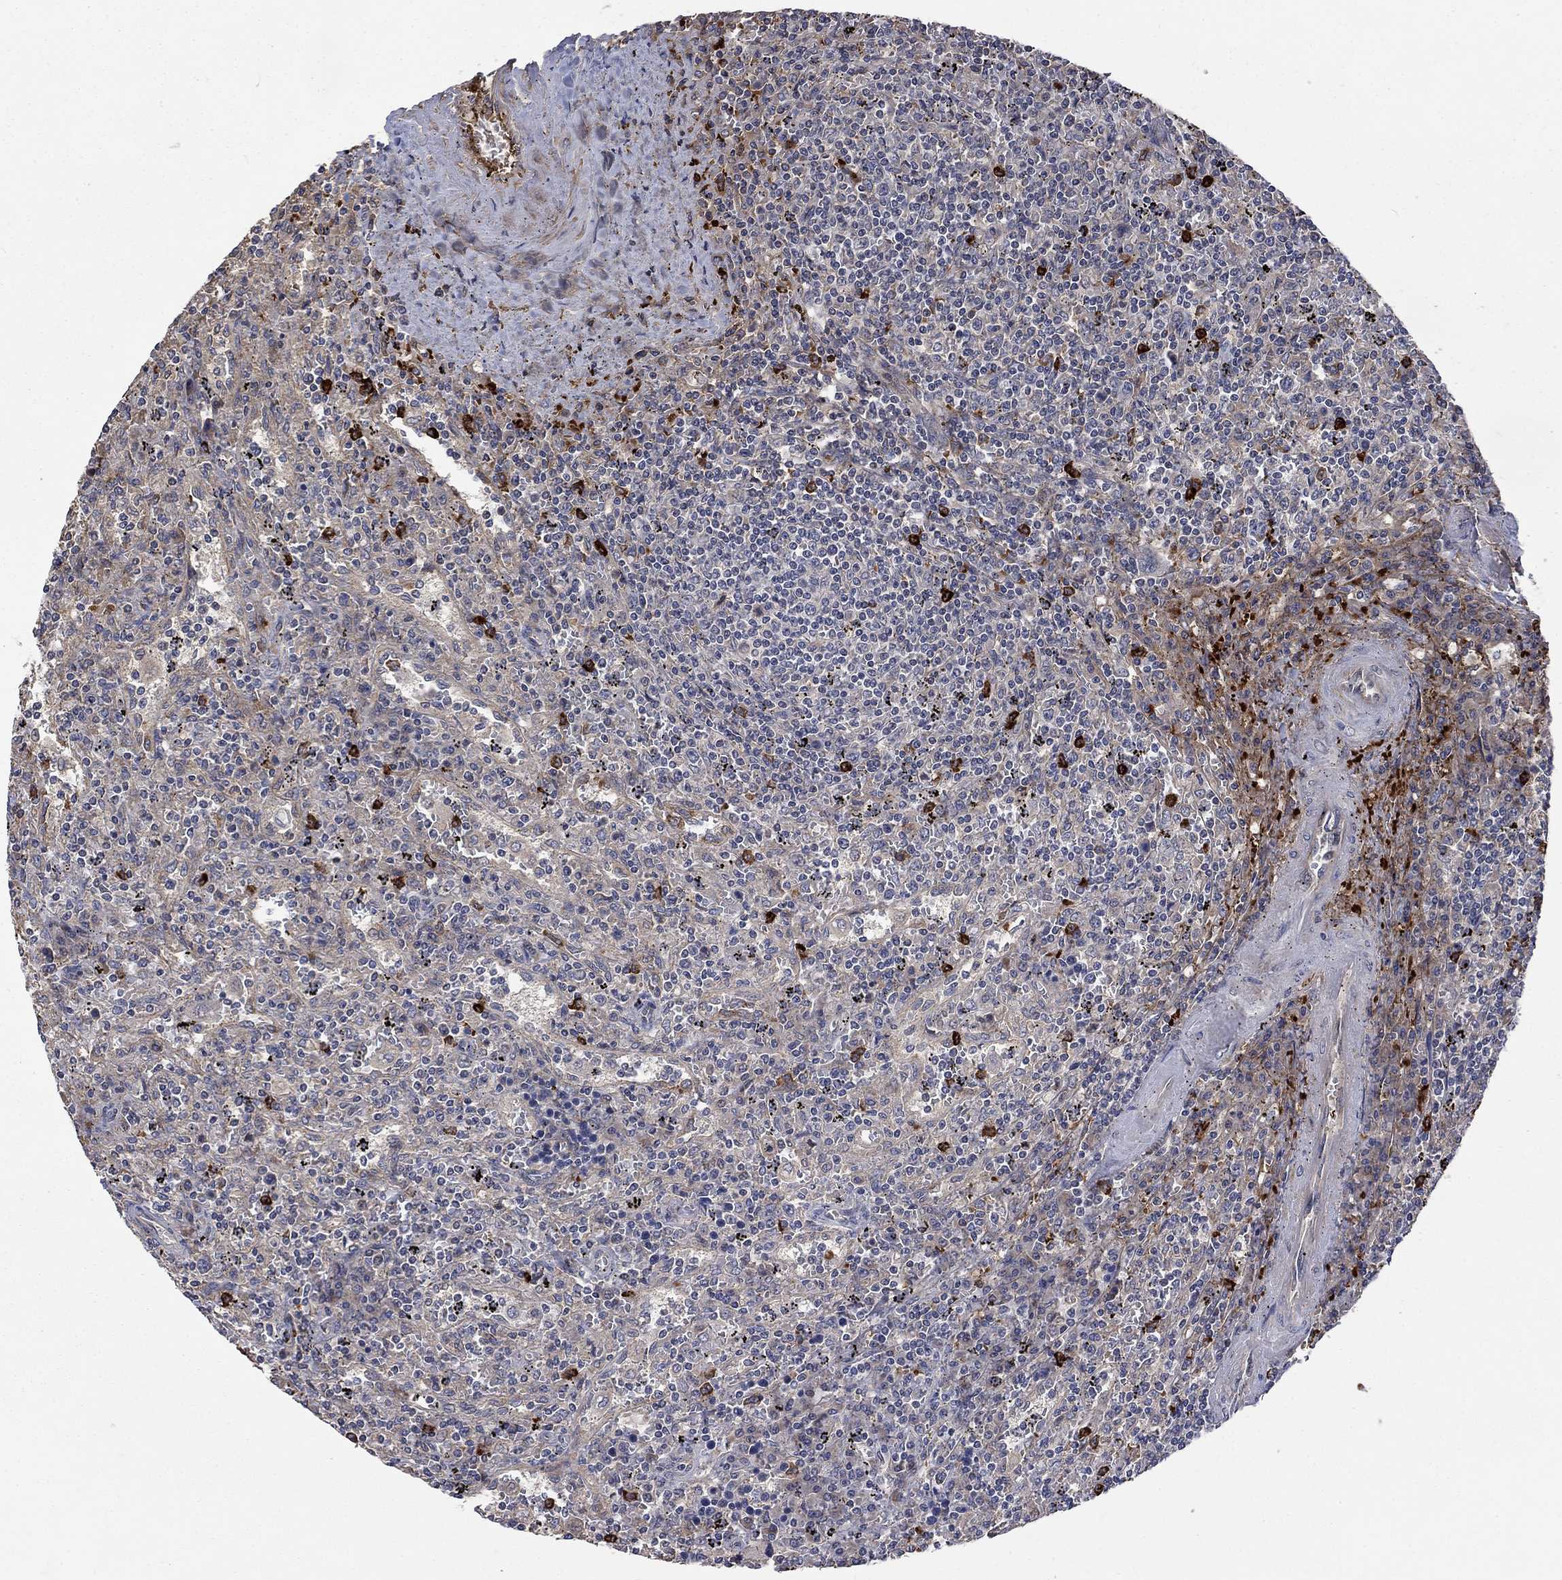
{"staining": {"intensity": "negative", "quantity": "none", "location": "none"}, "tissue": "lymphoma", "cell_type": "Tumor cells", "image_type": "cancer", "snomed": [{"axis": "morphology", "description": "Malignant lymphoma, non-Hodgkin's type, Low grade"}, {"axis": "topography", "description": "Spleen"}], "caption": "Immunohistochemistry (IHC) of lymphoma displays no expression in tumor cells.", "gene": "VCAN", "patient": {"sex": "male", "age": 62}}